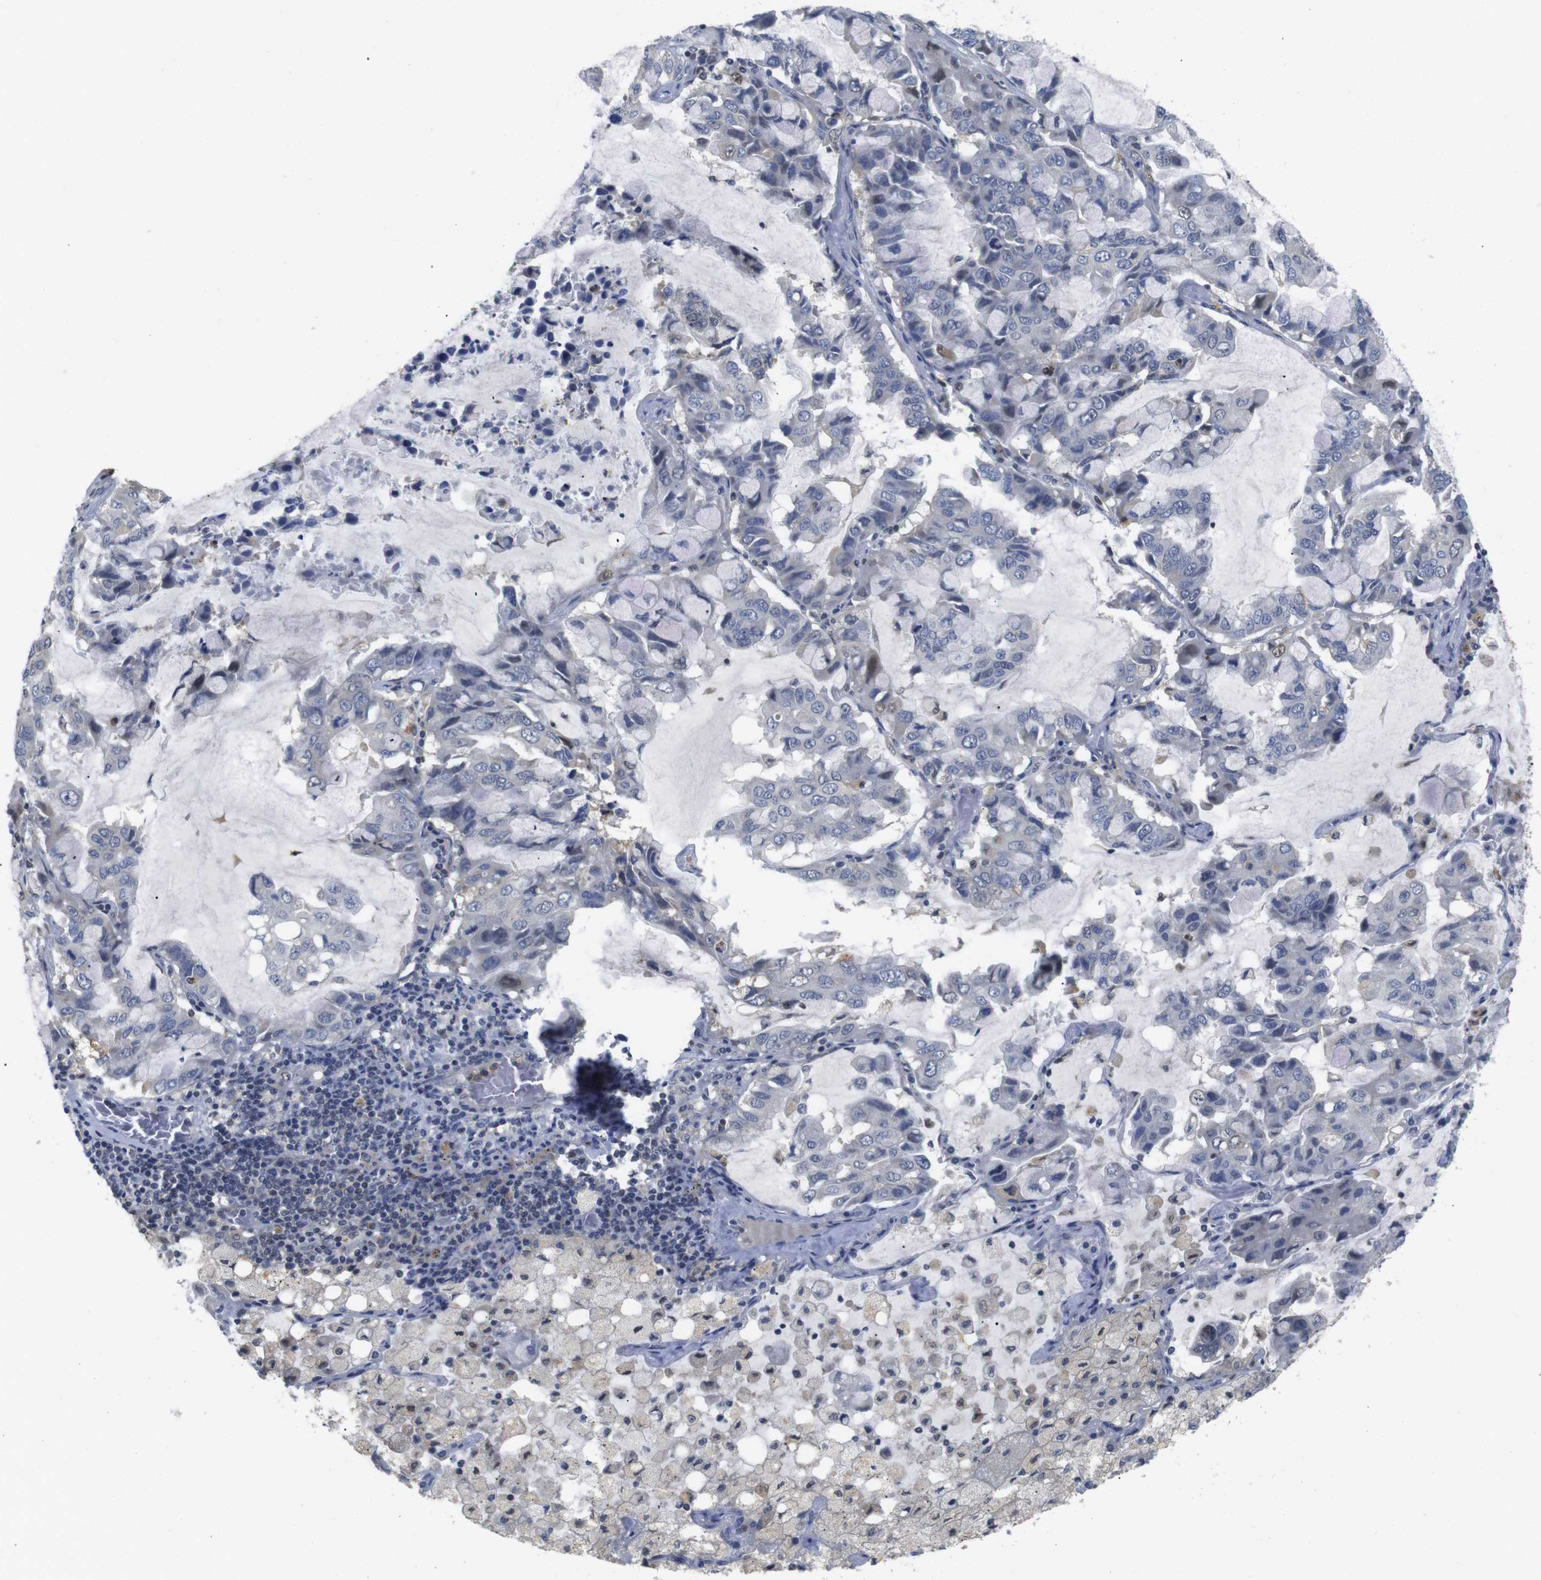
{"staining": {"intensity": "negative", "quantity": "none", "location": "none"}, "tissue": "lung cancer", "cell_type": "Tumor cells", "image_type": "cancer", "snomed": [{"axis": "morphology", "description": "Adenocarcinoma, NOS"}, {"axis": "topography", "description": "Lung"}], "caption": "High magnification brightfield microscopy of lung cancer (adenocarcinoma) stained with DAB (brown) and counterstained with hematoxylin (blue): tumor cells show no significant staining.", "gene": "FNTA", "patient": {"sex": "male", "age": 64}}